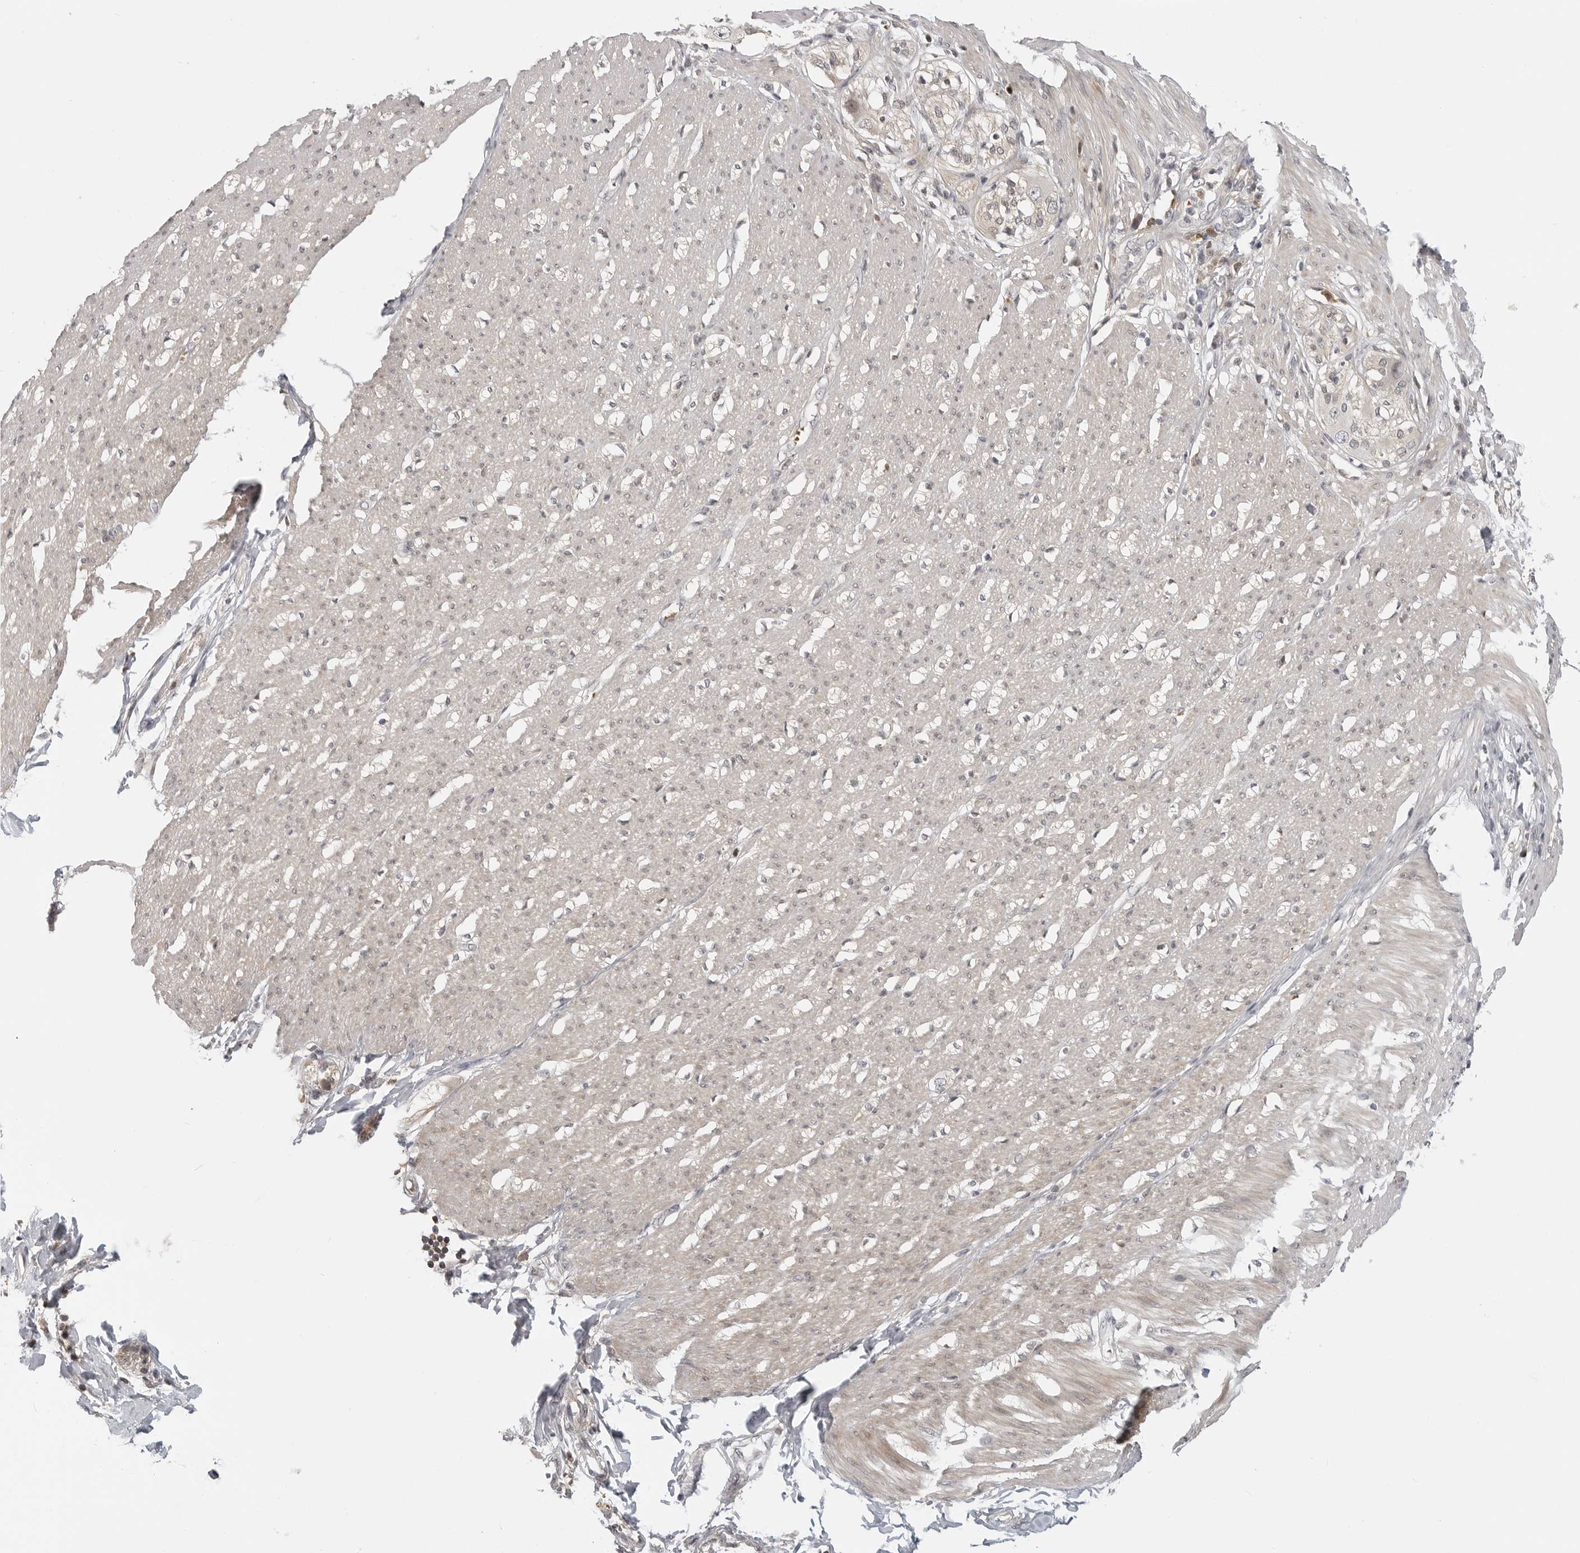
{"staining": {"intensity": "moderate", "quantity": "<25%", "location": "cytoplasmic/membranous"}, "tissue": "smooth muscle", "cell_type": "Smooth muscle cells", "image_type": "normal", "snomed": [{"axis": "morphology", "description": "Normal tissue, NOS"}, {"axis": "morphology", "description": "Adenocarcinoma, NOS"}, {"axis": "topography", "description": "Colon"}, {"axis": "topography", "description": "Peripheral nerve tissue"}], "caption": "Immunohistochemistry (IHC) photomicrograph of normal smooth muscle: smooth muscle stained using immunohistochemistry displays low levels of moderate protein expression localized specifically in the cytoplasmic/membranous of smooth muscle cells, appearing as a cytoplasmic/membranous brown color.", "gene": "CTIF", "patient": {"sex": "male", "age": 14}}